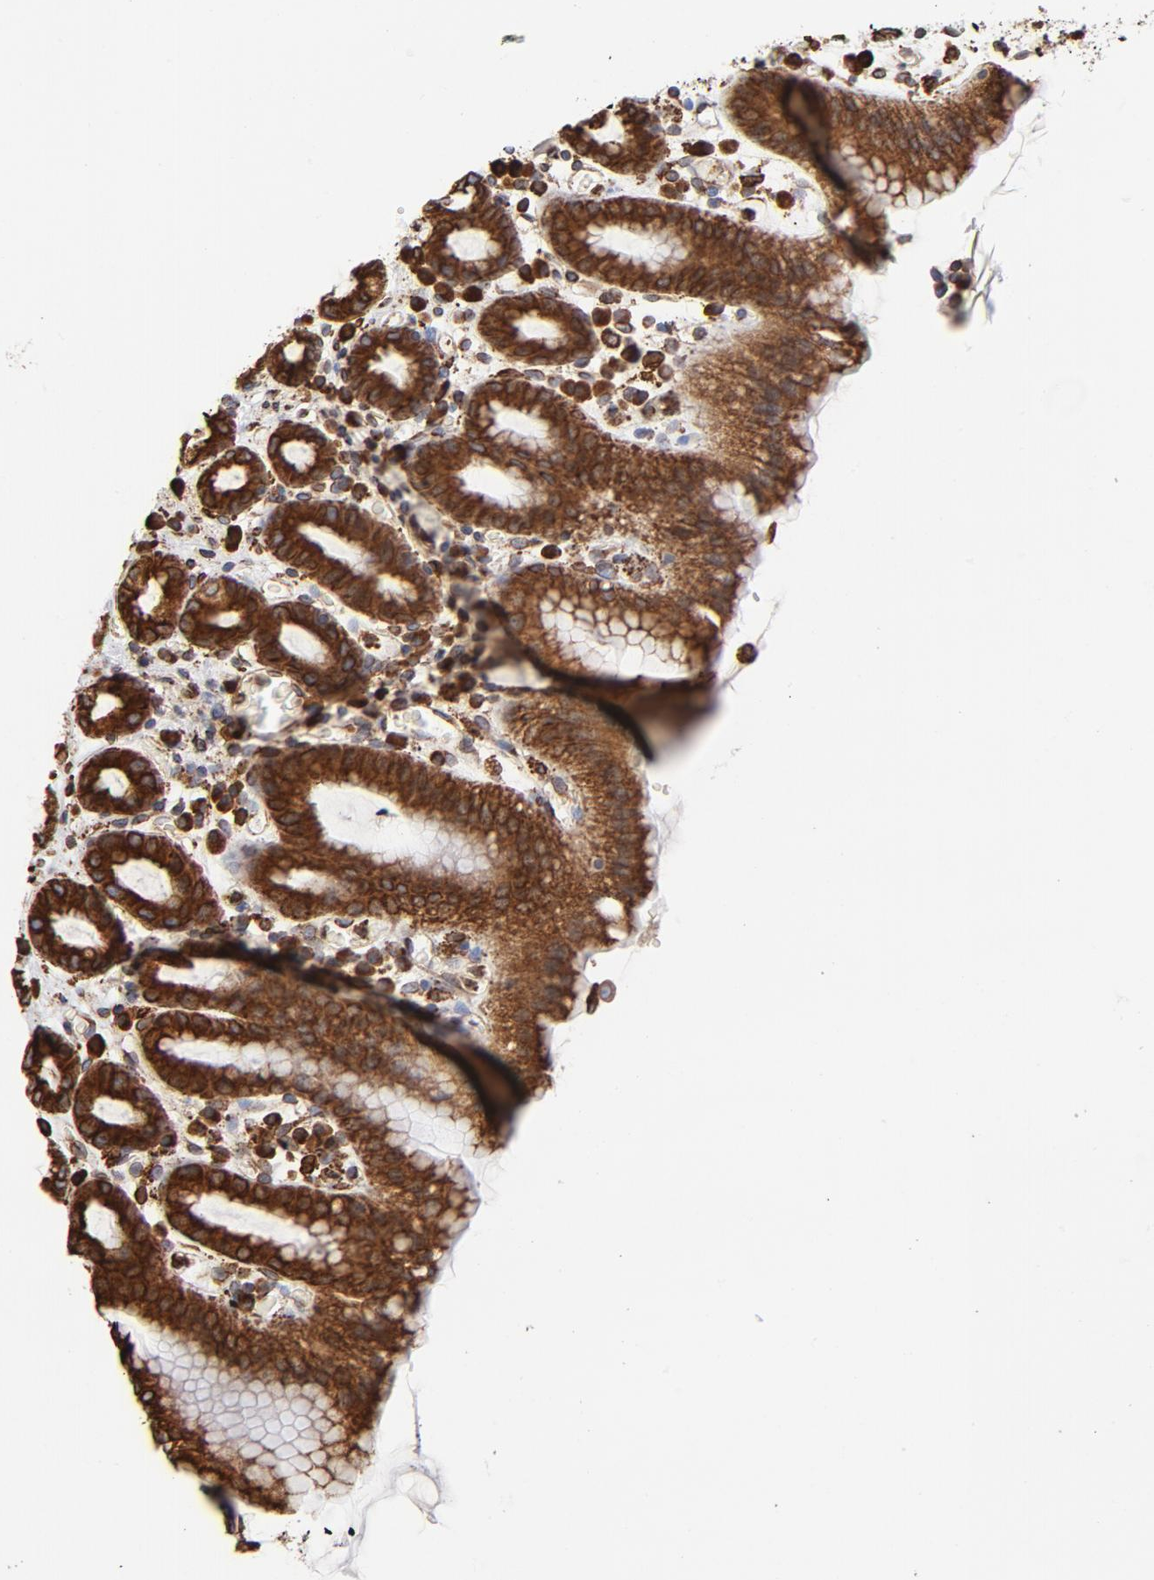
{"staining": {"intensity": "strong", "quantity": ">75%", "location": "cytoplasmic/membranous"}, "tissue": "stomach", "cell_type": "Glandular cells", "image_type": "normal", "snomed": [{"axis": "morphology", "description": "Normal tissue, NOS"}, {"axis": "topography", "description": "Stomach, upper"}], "caption": "Stomach stained with a brown dye demonstrates strong cytoplasmic/membranous positive expression in approximately >75% of glandular cells.", "gene": "CANX", "patient": {"sex": "male", "age": 68}}